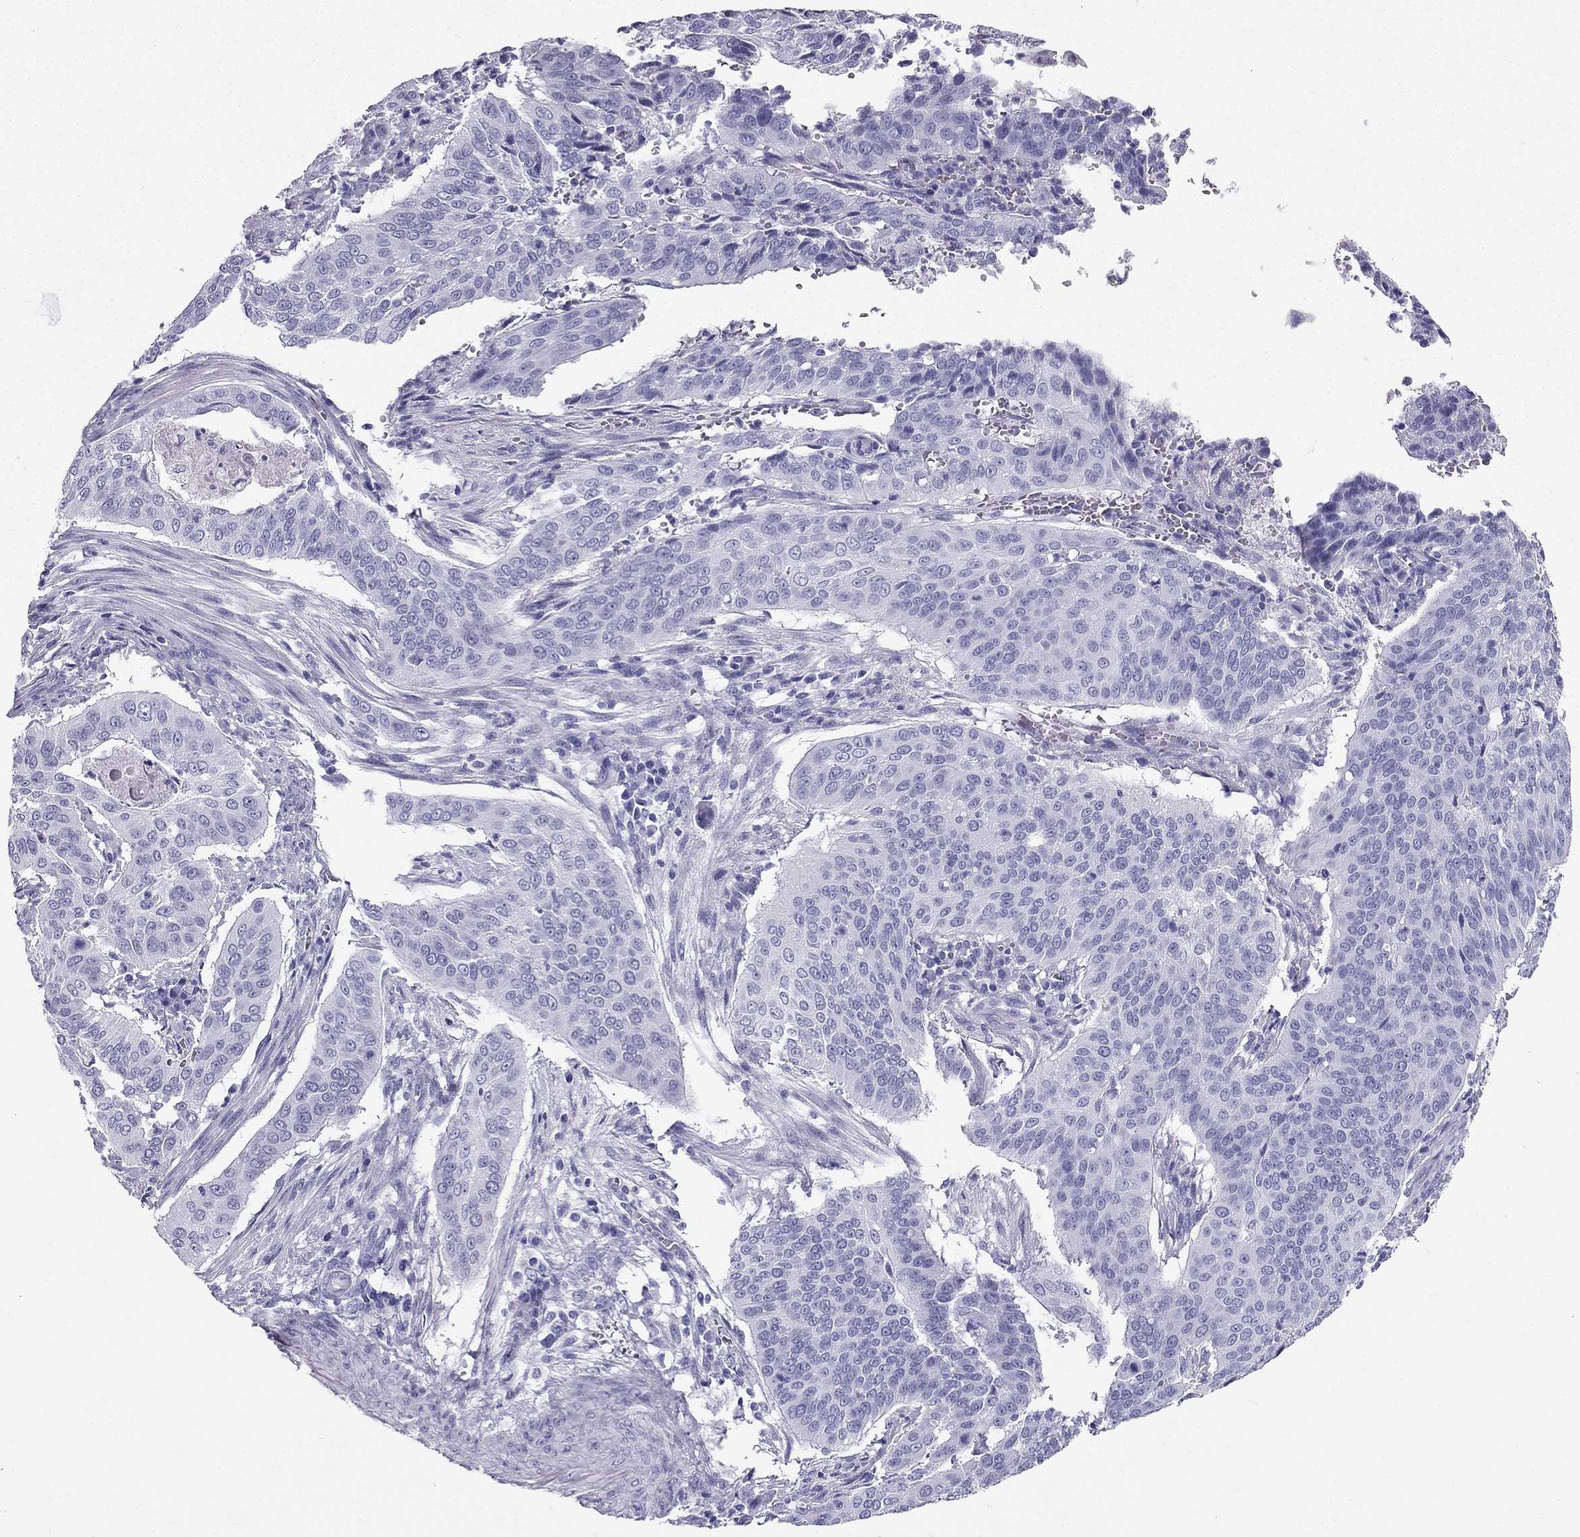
{"staining": {"intensity": "negative", "quantity": "none", "location": "none"}, "tissue": "cervical cancer", "cell_type": "Tumor cells", "image_type": "cancer", "snomed": [{"axis": "morphology", "description": "Squamous cell carcinoma, NOS"}, {"axis": "topography", "description": "Cervix"}], "caption": "High power microscopy photomicrograph of an IHC micrograph of squamous cell carcinoma (cervical), revealing no significant expression in tumor cells.", "gene": "TFF3", "patient": {"sex": "female", "age": 39}}